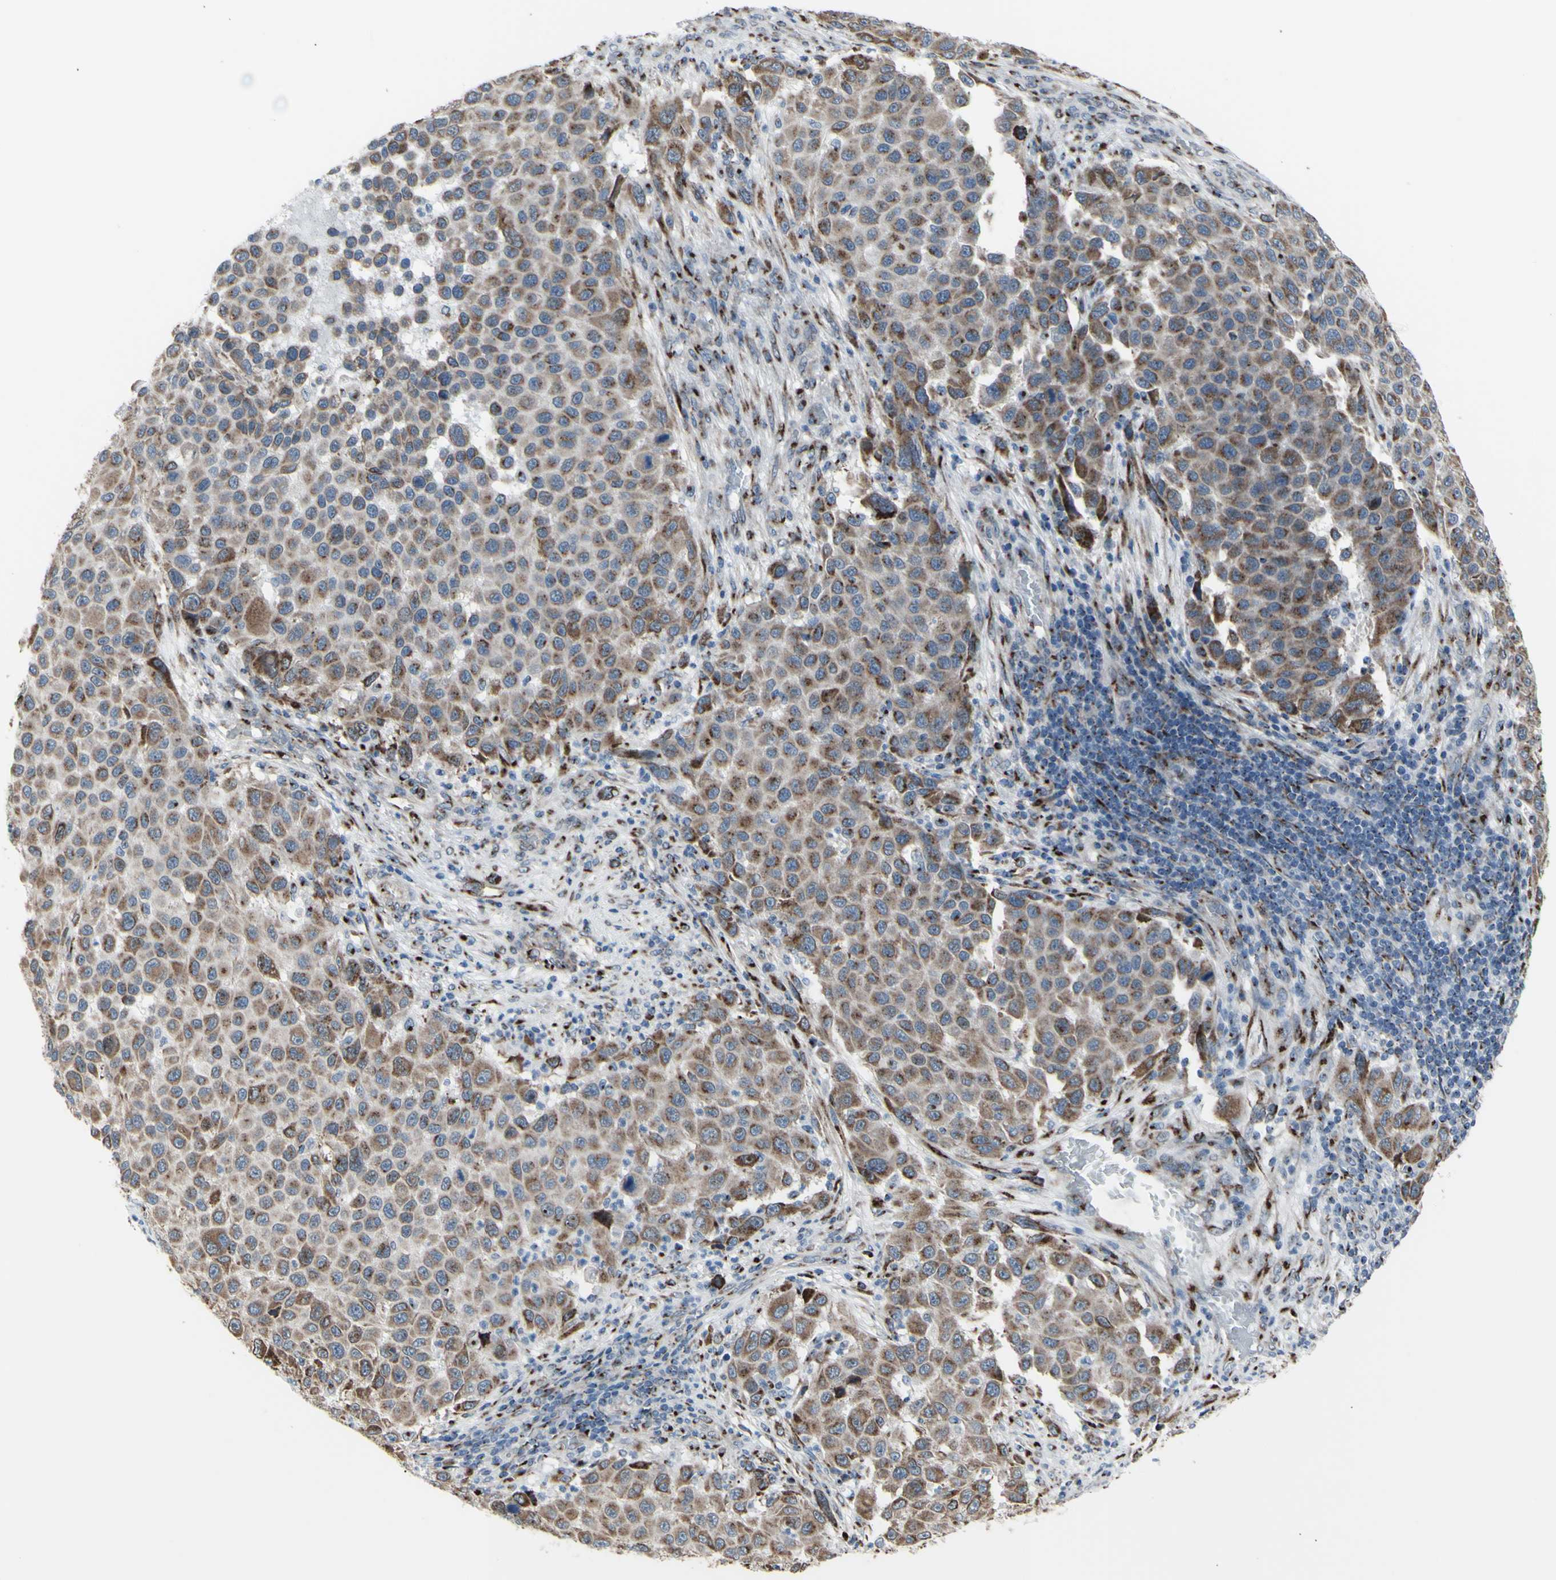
{"staining": {"intensity": "moderate", "quantity": ">75%", "location": "cytoplasmic/membranous"}, "tissue": "melanoma", "cell_type": "Tumor cells", "image_type": "cancer", "snomed": [{"axis": "morphology", "description": "Malignant melanoma, Metastatic site"}, {"axis": "topography", "description": "Lymph node"}], "caption": "Brown immunohistochemical staining in human melanoma demonstrates moderate cytoplasmic/membranous positivity in approximately >75% of tumor cells.", "gene": "GLG1", "patient": {"sex": "male", "age": 61}}